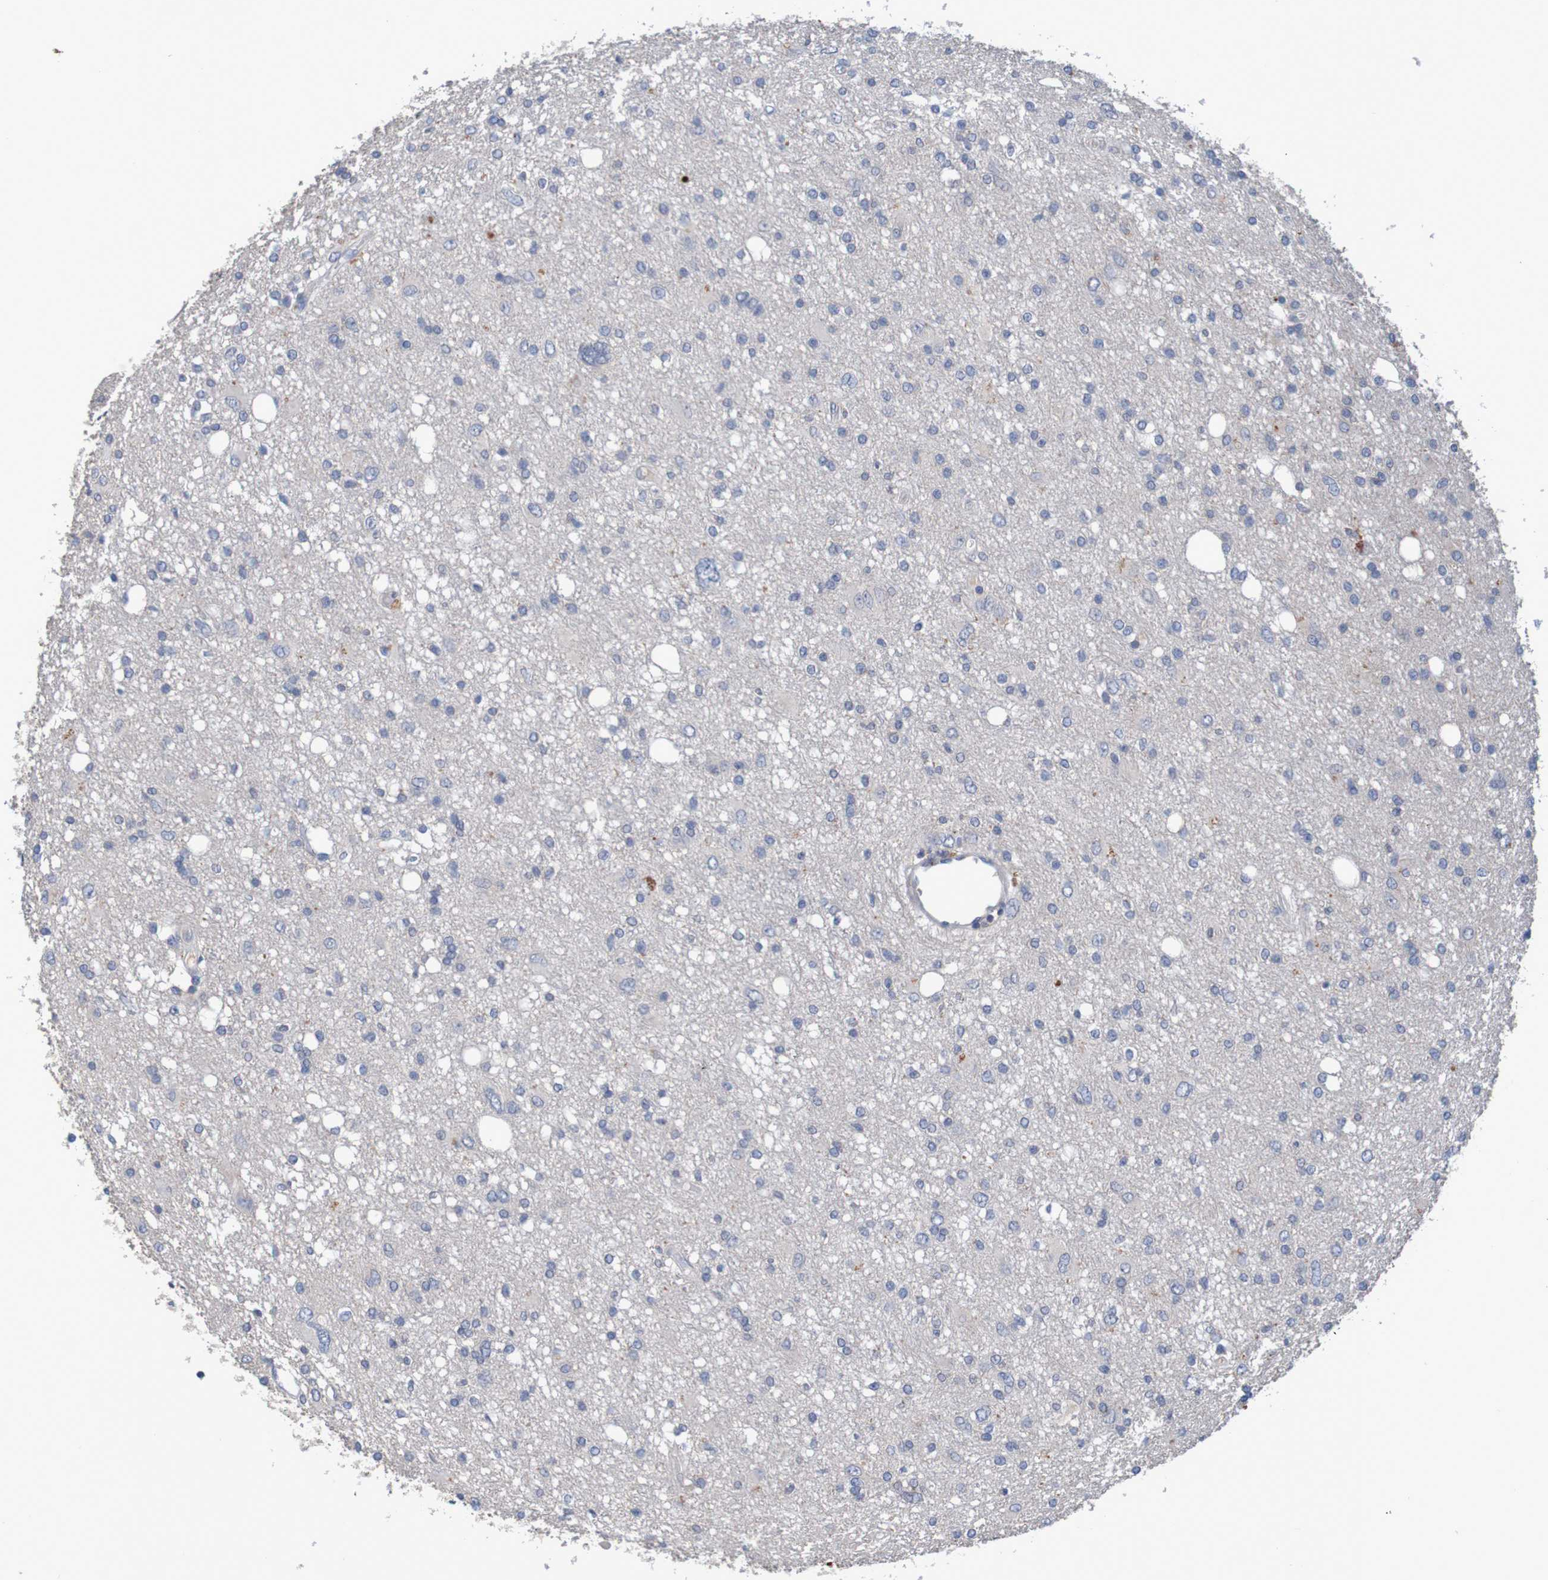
{"staining": {"intensity": "negative", "quantity": "none", "location": "none"}, "tissue": "glioma", "cell_type": "Tumor cells", "image_type": "cancer", "snomed": [{"axis": "morphology", "description": "Glioma, malignant, High grade"}, {"axis": "topography", "description": "Brain"}], "caption": "Tumor cells show no significant expression in malignant glioma (high-grade). Nuclei are stained in blue.", "gene": "LTA", "patient": {"sex": "female", "age": 59}}